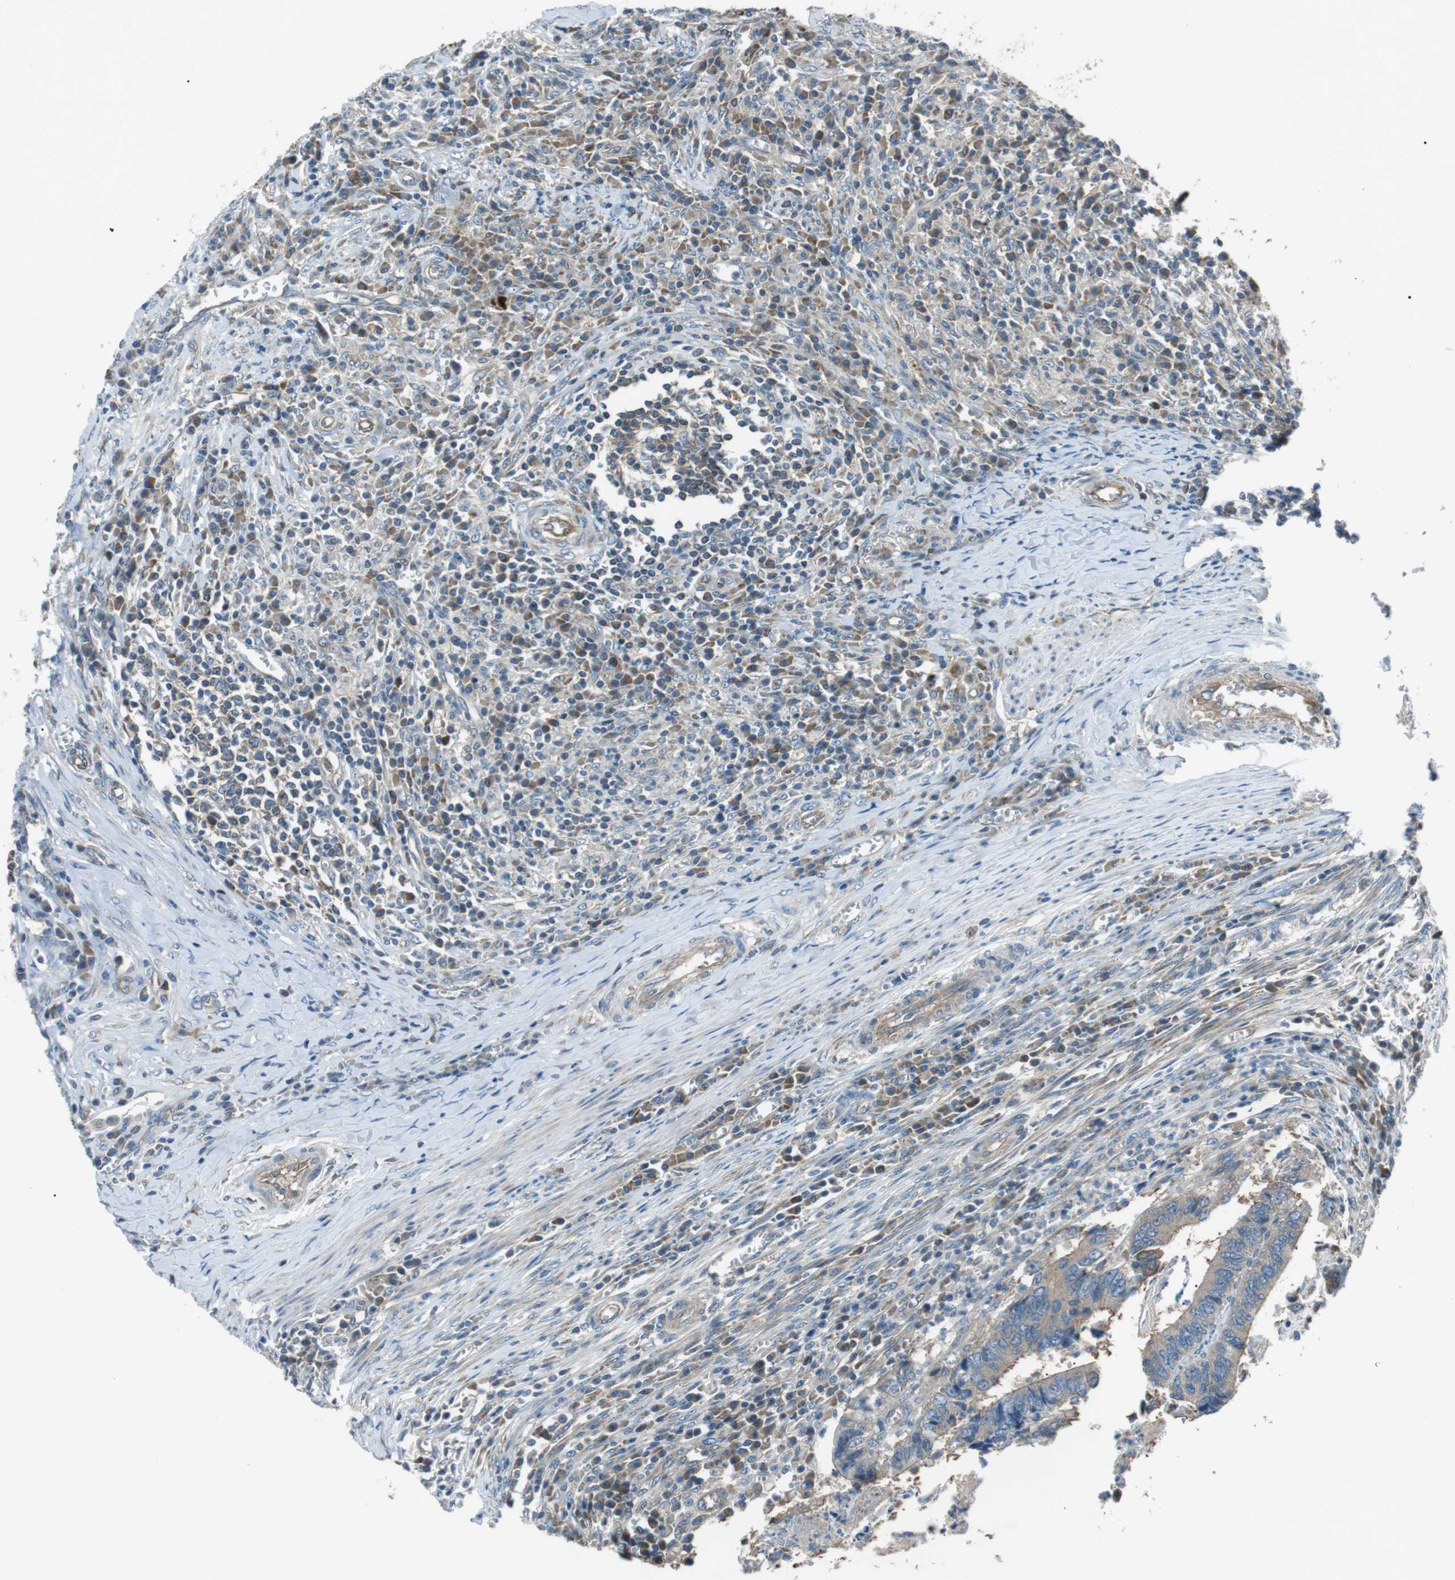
{"staining": {"intensity": "weak", "quantity": "<25%", "location": "cytoplasmic/membranous"}, "tissue": "colorectal cancer", "cell_type": "Tumor cells", "image_type": "cancer", "snomed": [{"axis": "morphology", "description": "Adenocarcinoma, NOS"}, {"axis": "topography", "description": "Colon"}], "caption": "Colorectal cancer (adenocarcinoma) was stained to show a protein in brown. There is no significant positivity in tumor cells.", "gene": "GPR161", "patient": {"sex": "male", "age": 72}}